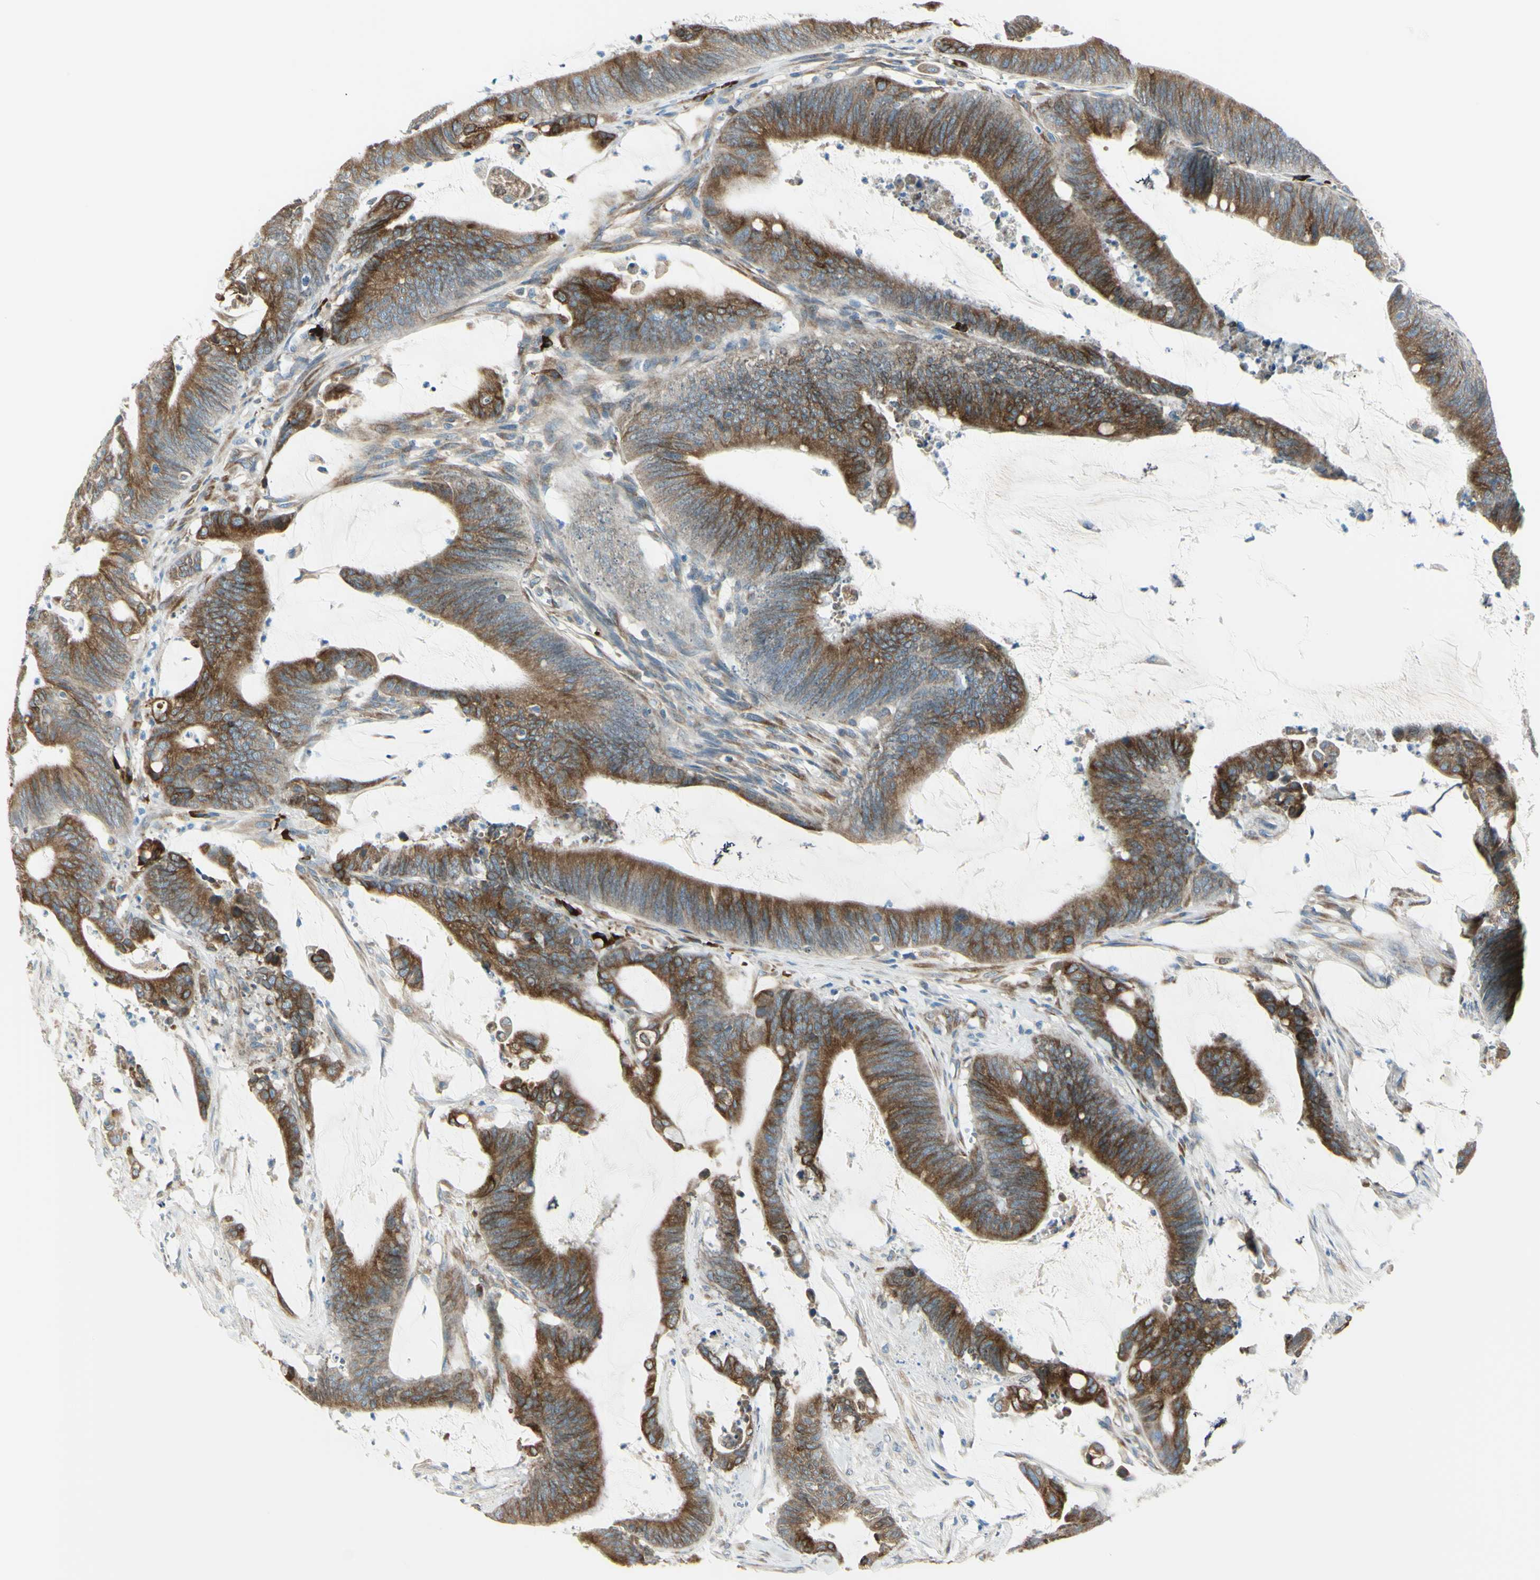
{"staining": {"intensity": "strong", "quantity": ">75%", "location": "cytoplasmic/membranous"}, "tissue": "colorectal cancer", "cell_type": "Tumor cells", "image_type": "cancer", "snomed": [{"axis": "morphology", "description": "Adenocarcinoma, NOS"}, {"axis": "topography", "description": "Rectum"}], "caption": "Colorectal adenocarcinoma stained for a protein (brown) exhibits strong cytoplasmic/membranous positive expression in about >75% of tumor cells.", "gene": "SELENOS", "patient": {"sex": "female", "age": 66}}